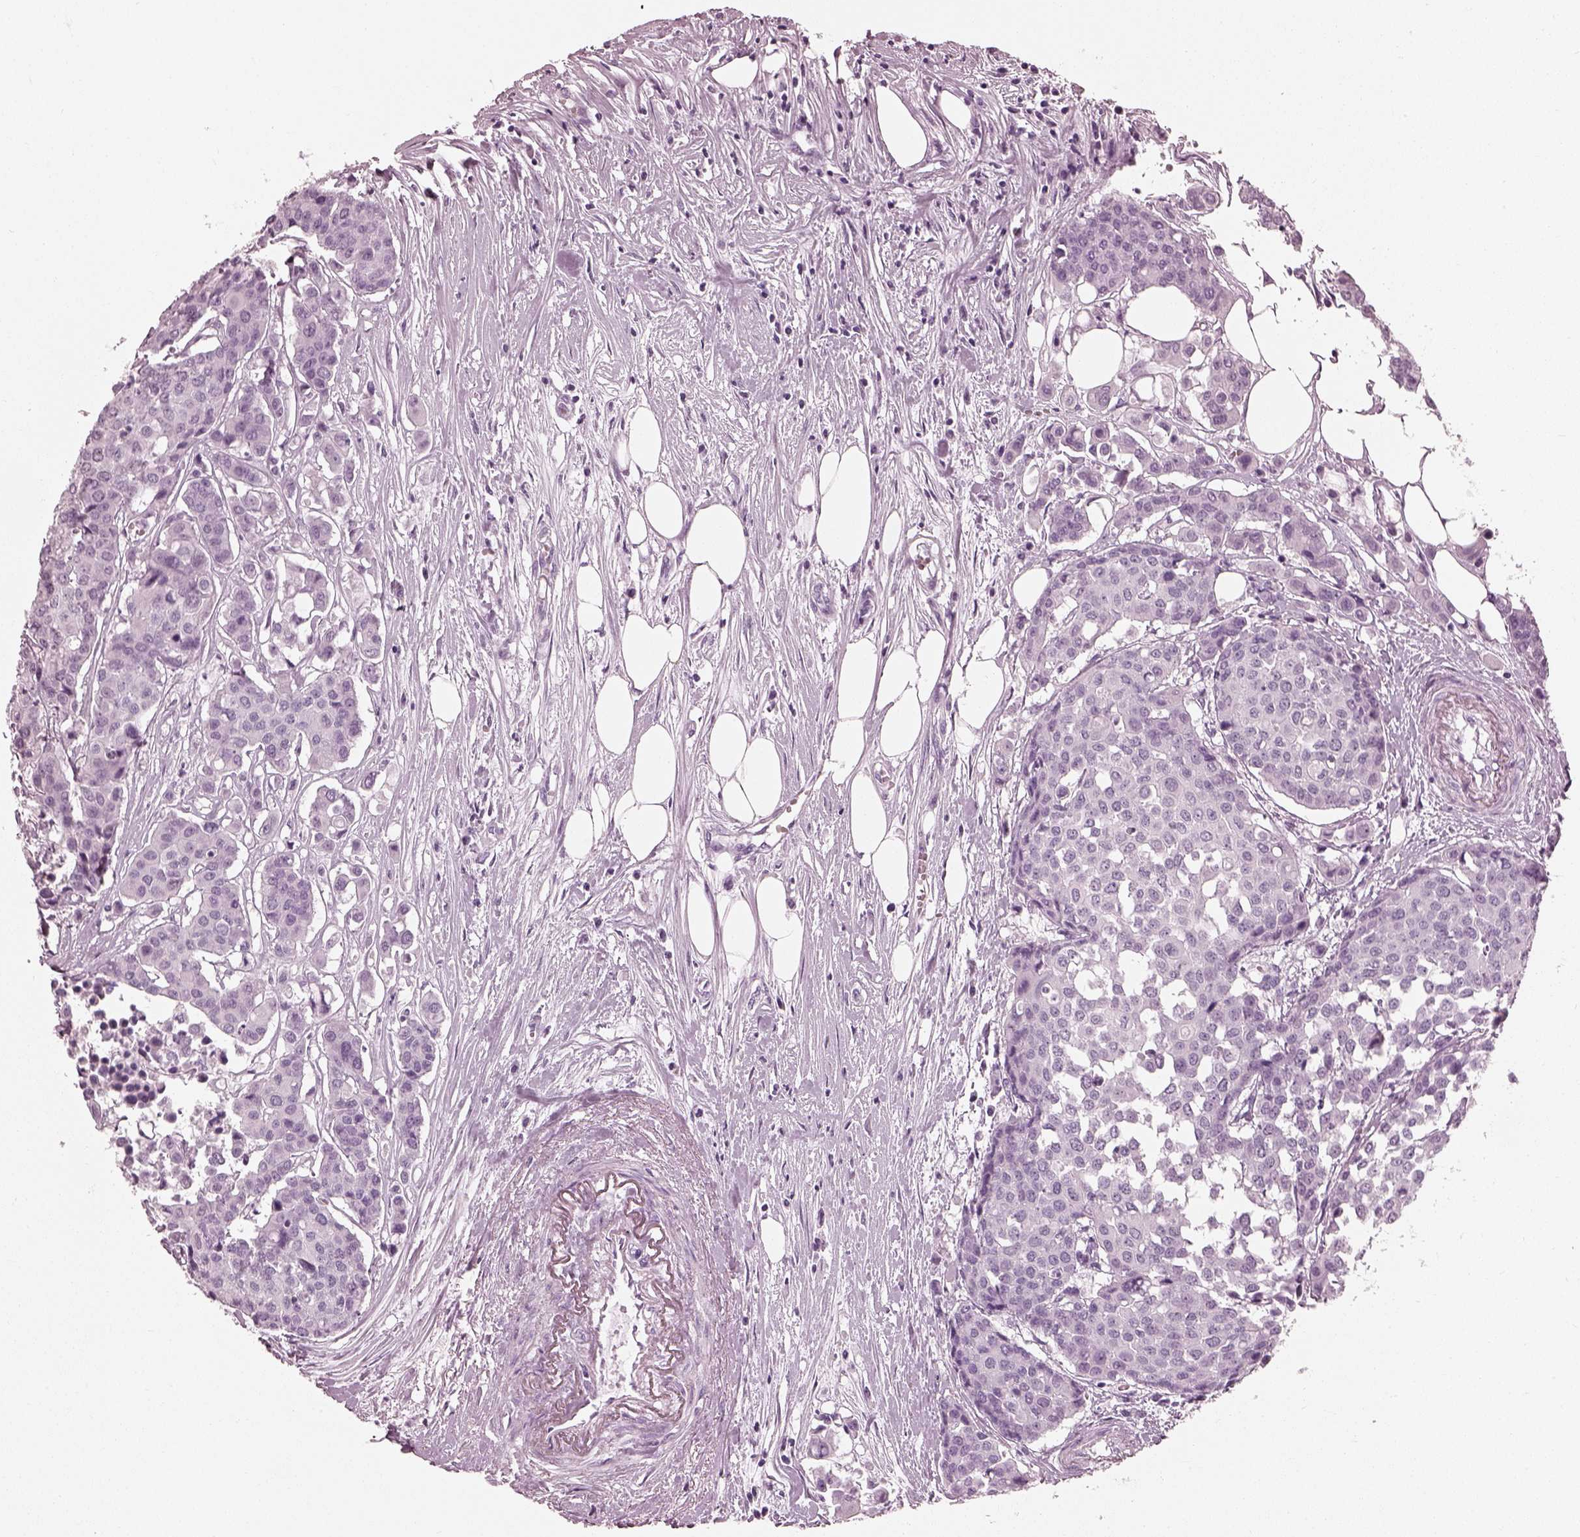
{"staining": {"intensity": "negative", "quantity": "none", "location": "none"}, "tissue": "carcinoid", "cell_type": "Tumor cells", "image_type": "cancer", "snomed": [{"axis": "morphology", "description": "Carcinoid, malignant, NOS"}, {"axis": "topography", "description": "Colon"}], "caption": "Immunohistochemistry histopathology image of neoplastic tissue: carcinoid stained with DAB (3,3'-diaminobenzidine) reveals no significant protein staining in tumor cells.", "gene": "TCHHL1", "patient": {"sex": "male", "age": 81}}